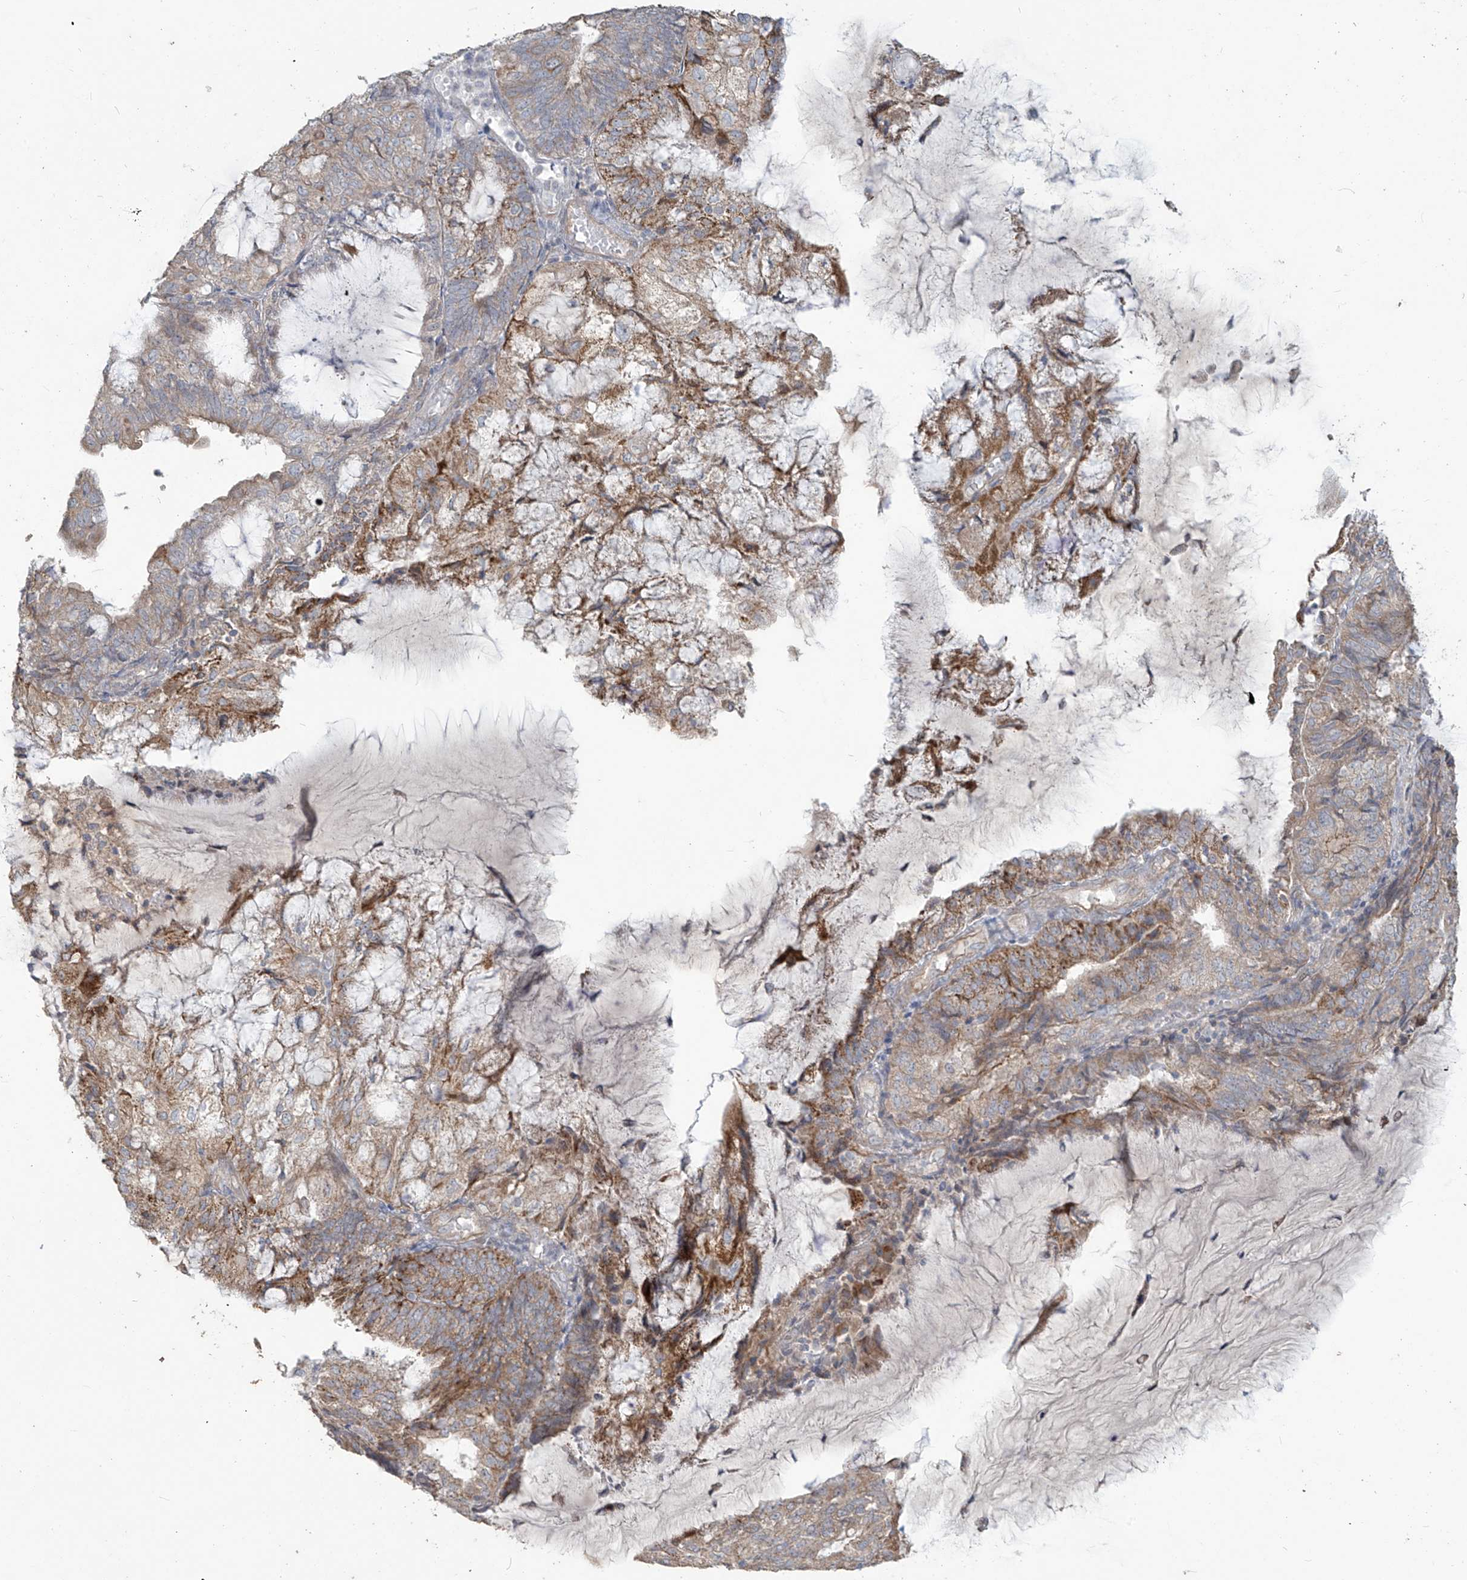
{"staining": {"intensity": "moderate", "quantity": "25%-75%", "location": "cytoplasmic/membranous"}, "tissue": "endometrial cancer", "cell_type": "Tumor cells", "image_type": "cancer", "snomed": [{"axis": "morphology", "description": "Adenocarcinoma, NOS"}, {"axis": "topography", "description": "Endometrium"}], "caption": "Tumor cells show medium levels of moderate cytoplasmic/membranous staining in about 25%-75% of cells in endometrial adenocarcinoma.", "gene": "MAGIX", "patient": {"sex": "female", "age": 81}}